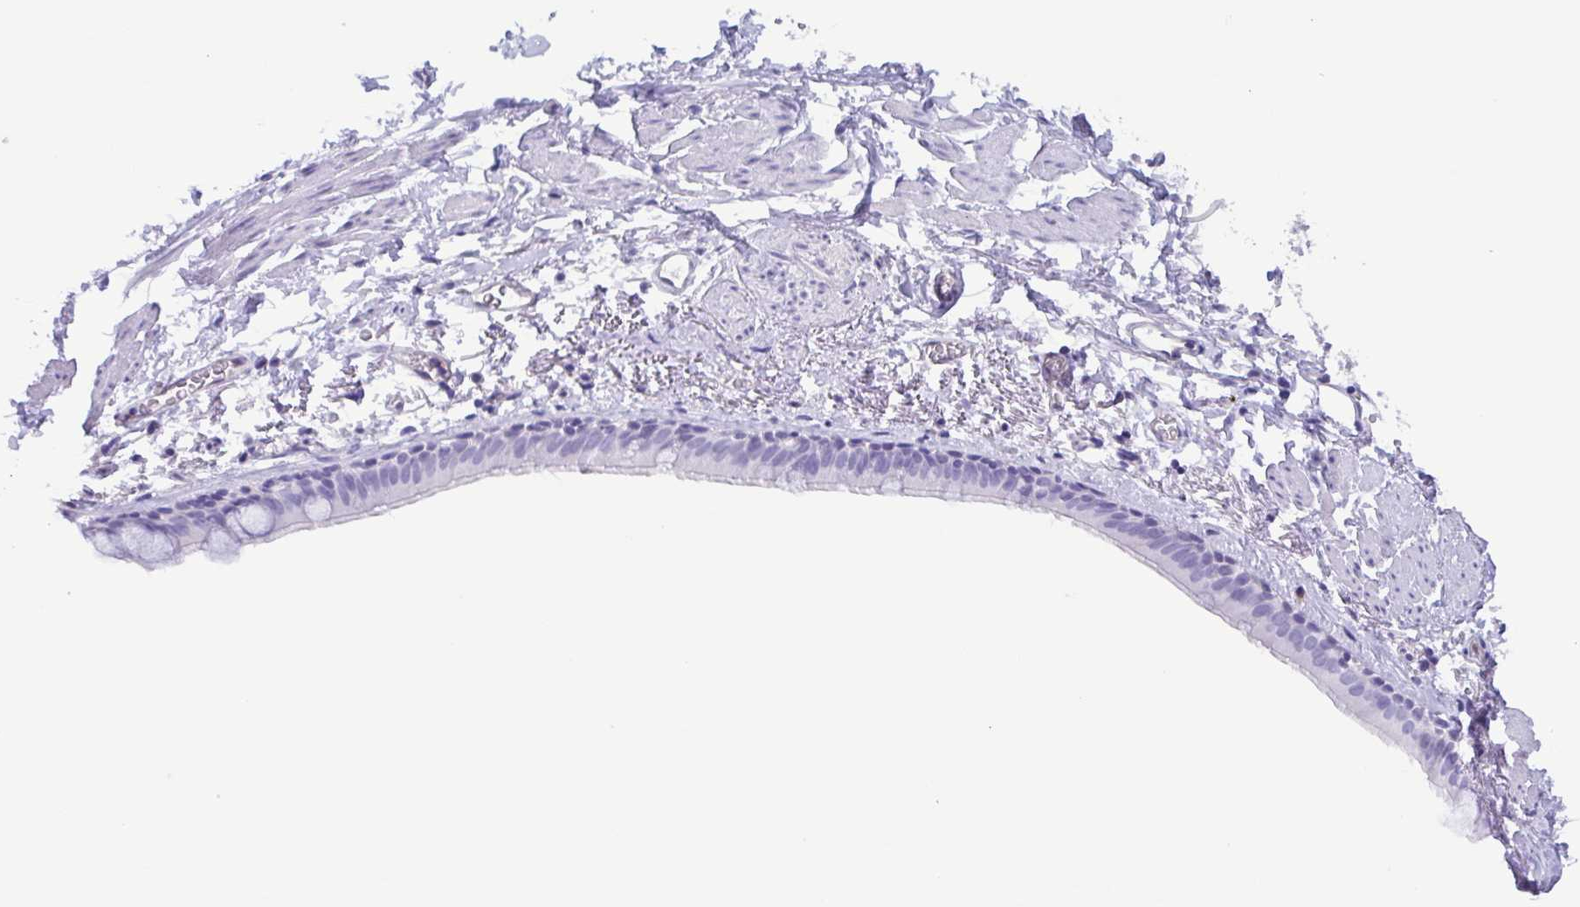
{"staining": {"intensity": "negative", "quantity": "none", "location": "none"}, "tissue": "bronchus", "cell_type": "Respiratory epithelial cells", "image_type": "normal", "snomed": [{"axis": "morphology", "description": "Normal tissue, NOS"}, {"axis": "topography", "description": "Bronchus"}], "caption": "There is no significant expression in respiratory epithelial cells of bronchus. (DAB immunohistochemistry visualized using brightfield microscopy, high magnification).", "gene": "LDHC", "patient": {"sex": "male", "age": 67}}